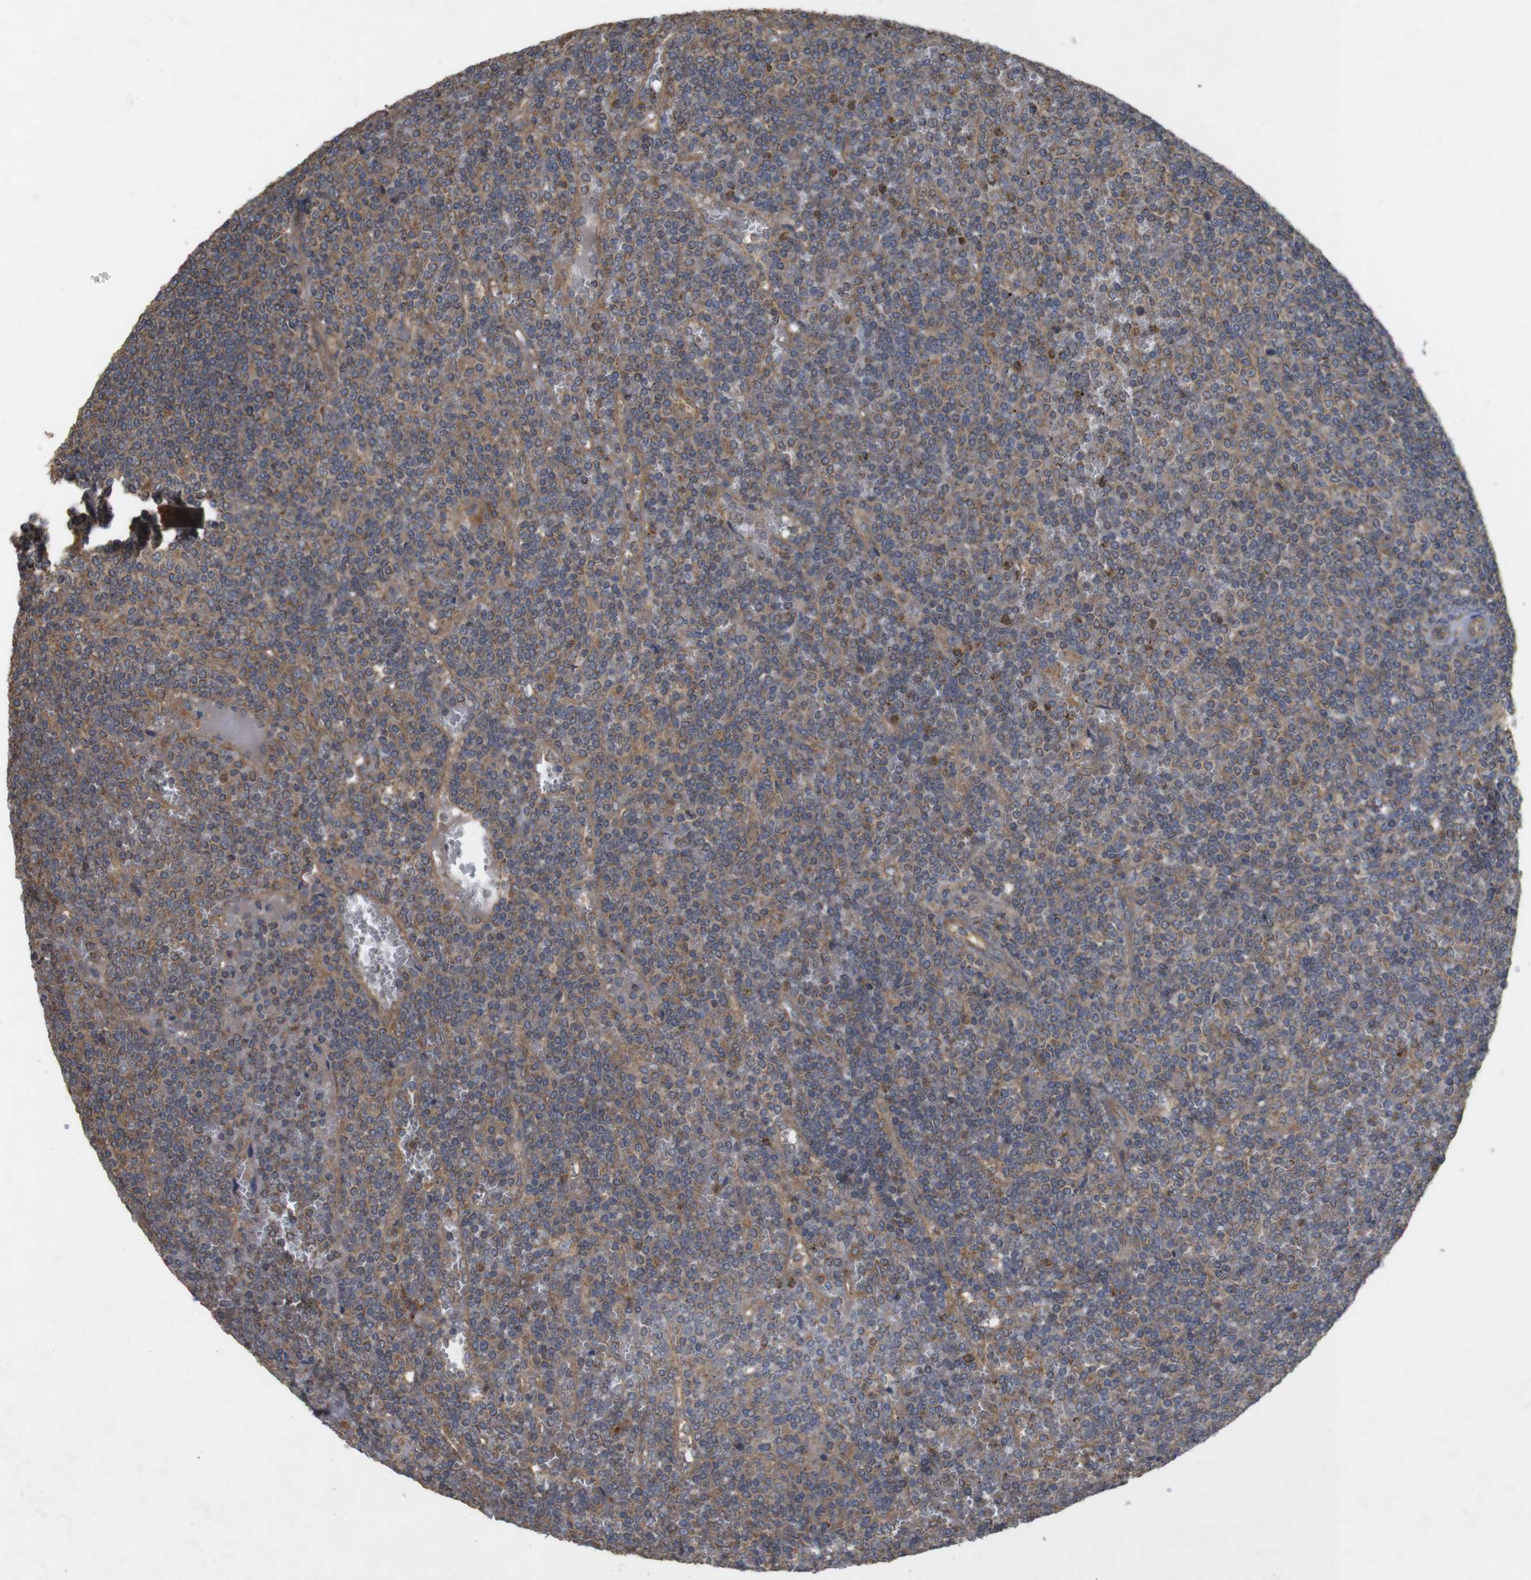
{"staining": {"intensity": "moderate", "quantity": ">75%", "location": "cytoplasmic/membranous"}, "tissue": "lymphoma", "cell_type": "Tumor cells", "image_type": "cancer", "snomed": [{"axis": "morphology", "description": "Malignant lymphoma, non-Hodgkin's type, Low grade"}, {"axis": "topography", "description": "Spleen"}], "caption": "A brown stain shows moderate cytoplasmic/membranous staining of a protein in lymphoma tumor cells.", "gene": "KCNS3", "patient": {"sex": "female", "age": 19}}